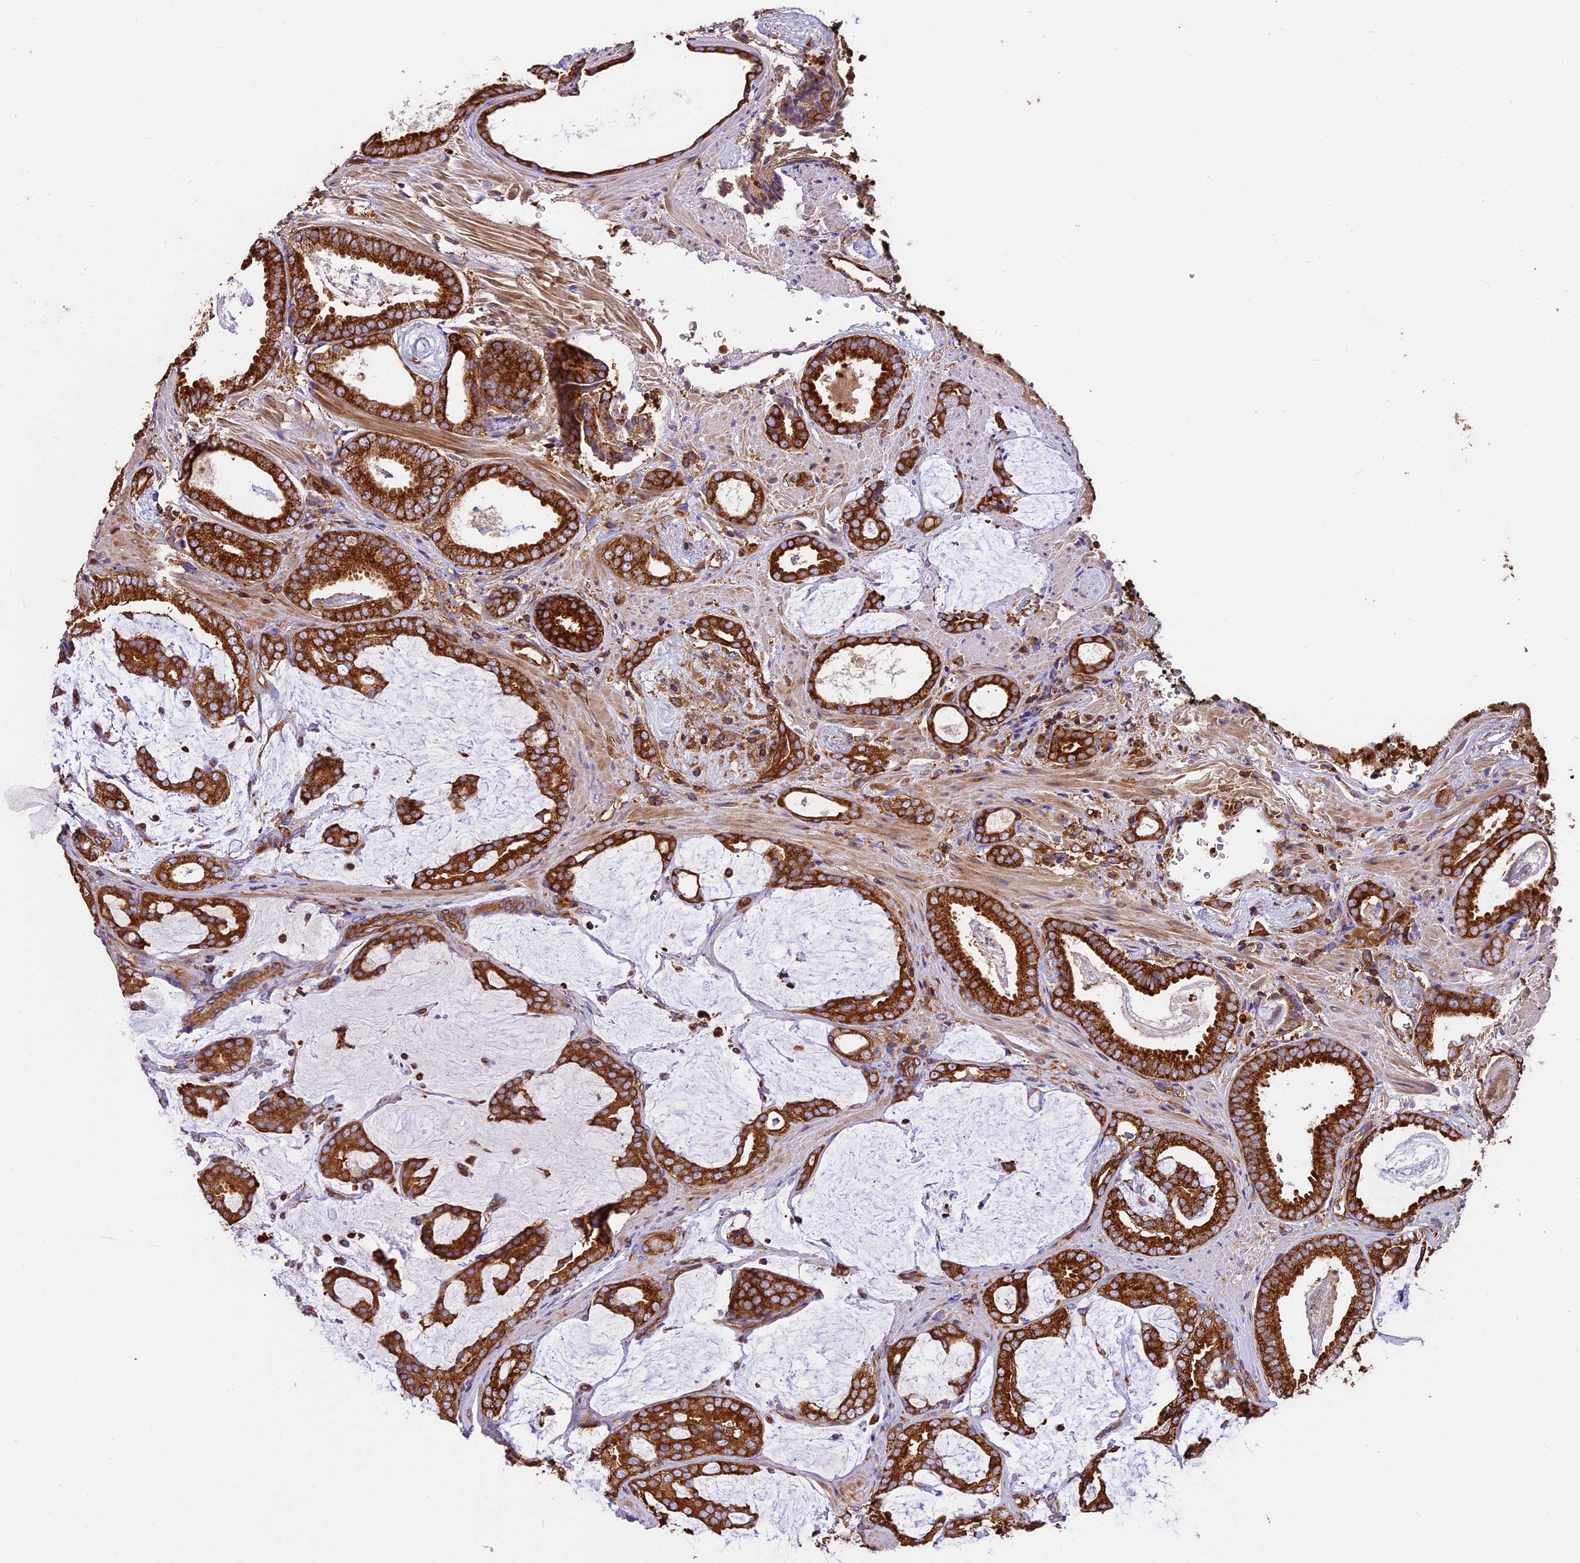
{"staining": {"intensity": "strong", "quantity": ">75%", "location": "cytoplasmic/membranous"}, "tissue": "prostate cancer", "cell_type": "Tumor cells", "image_type": "cancer", "snomed": [{"axis": "morphology", "description": "Adenocarcinoma, Low grade"}, {"axis": "topography", "description": "Prostate"}], "caption": "This photomicrograph displays immunohistochemistry (IHC) staining of adenocarcinoma (low-grade) (prostate), with high strong cytoplasmic/membranous staining in about >75% of tumor cells.", "gene": "KARS1", "patient": {"sex": "male", "age": 71}}